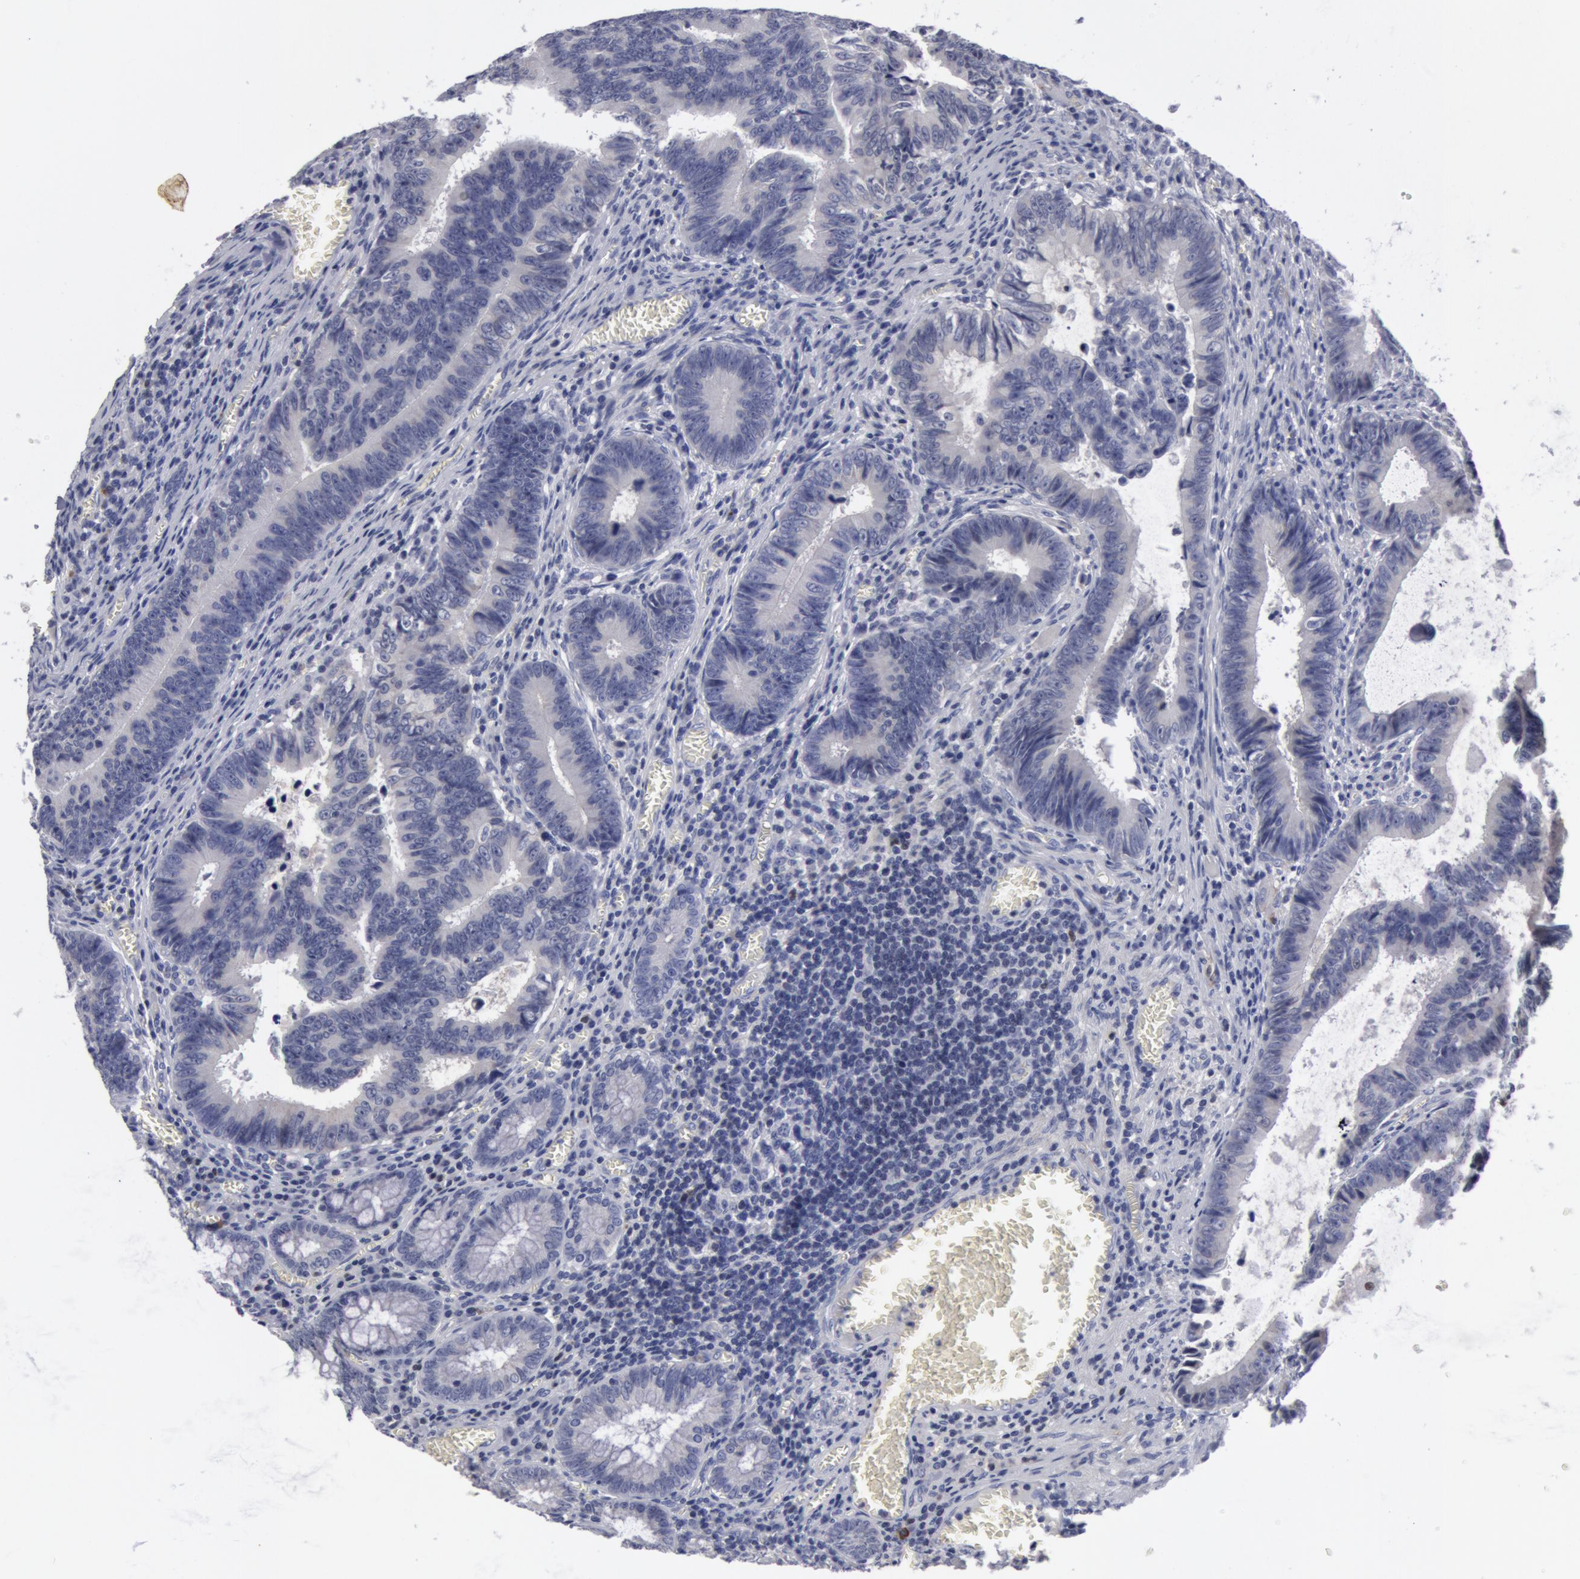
{"staining": {"intensity": "negative", "quantity": "none", "location": "none"}, "tissue": "colorectal cancer", "cell_type": "Tumor cells", "image_type": "cancer", "snomed": [{"axis": "morphology", "description": "Adenocarcinoma, NOS"}, {"axis": "topography", "description": "Rectum"}], "caption": "An image of colorectal adenocarcinoma stained for a protein displays no brown staining in tumor cells.", "gene": "NLGN4X", "patient": {"sex": "female", "age": 98}}